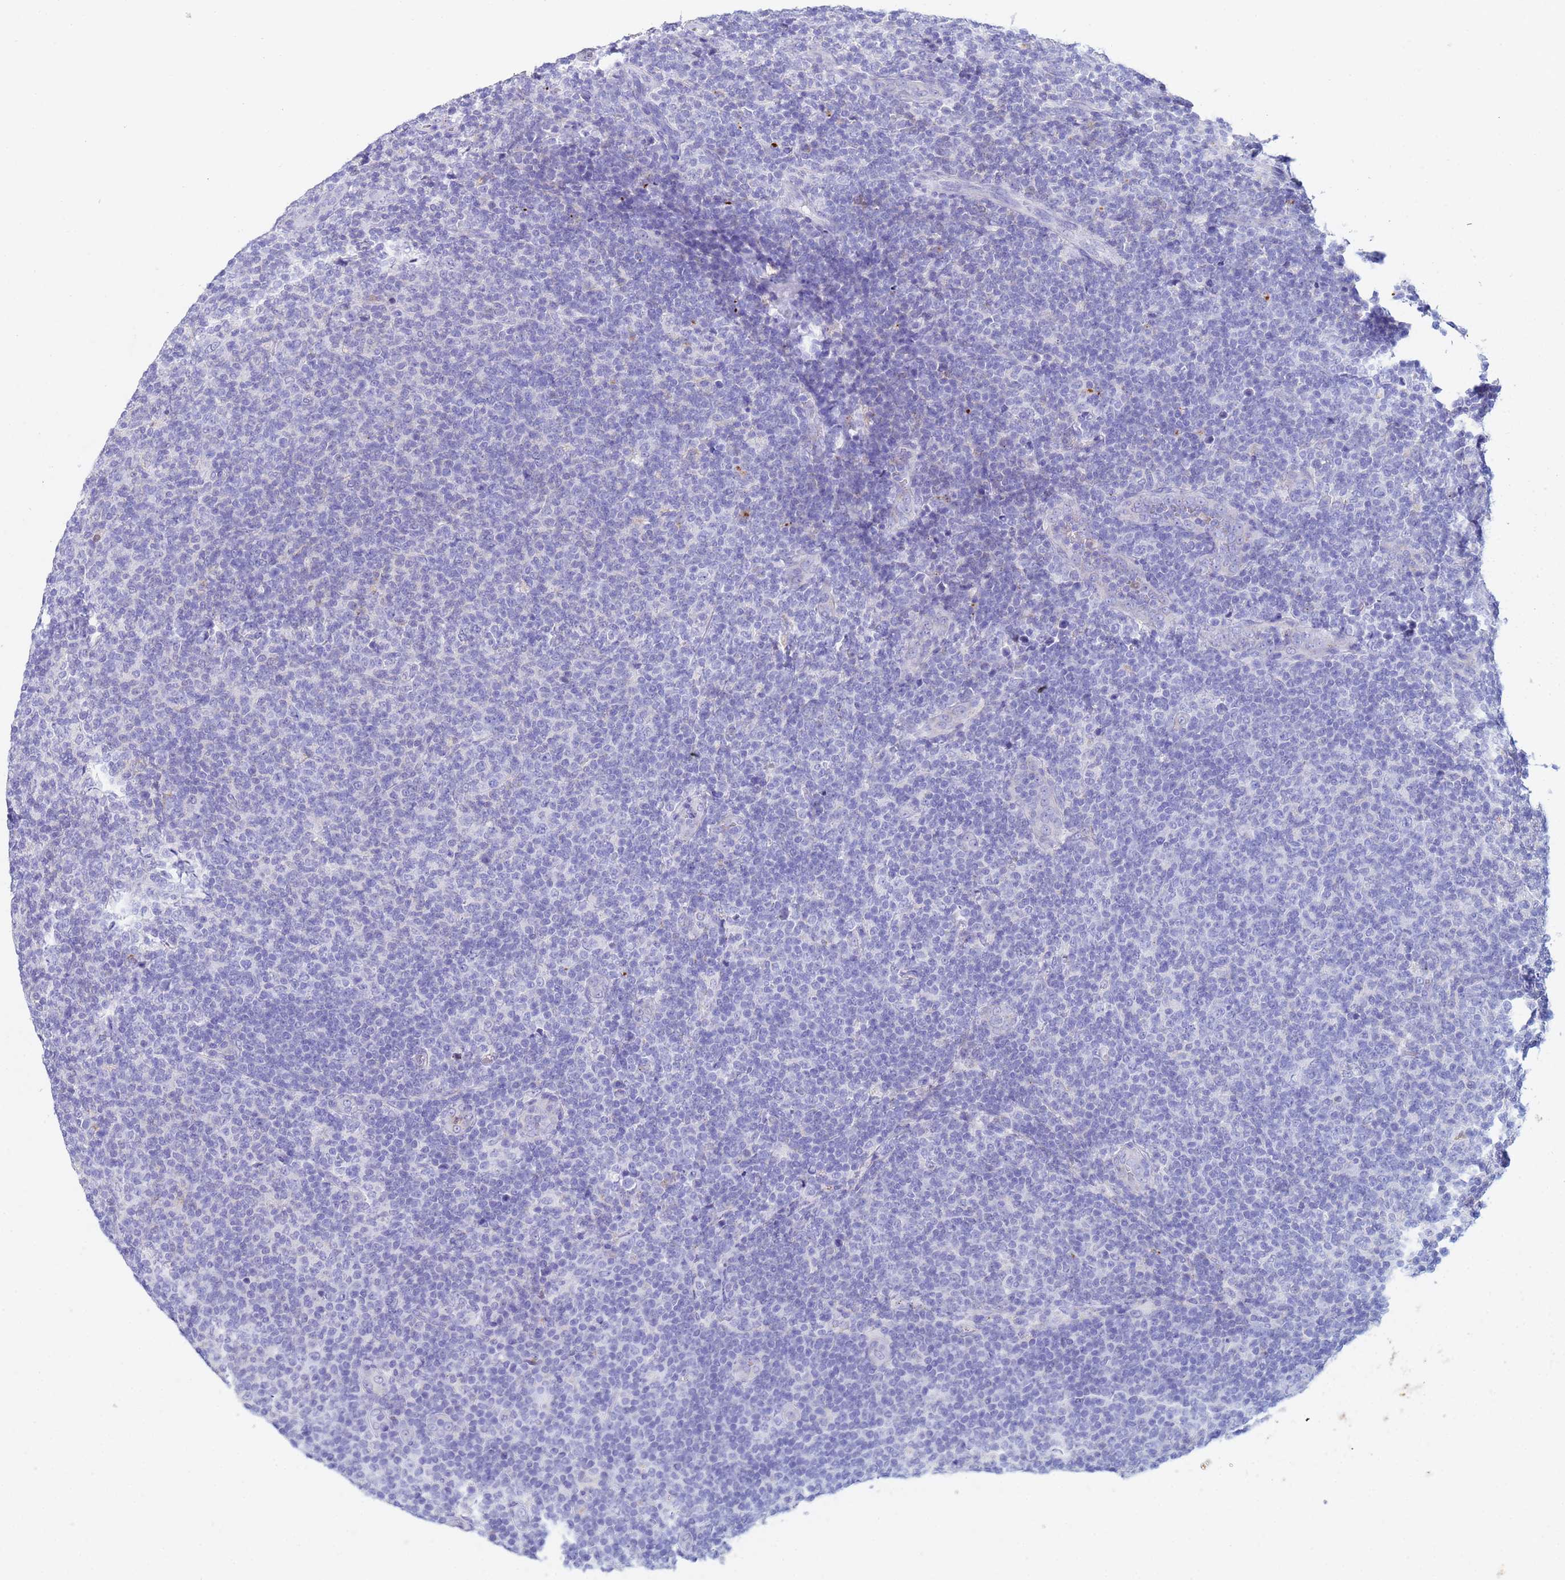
{"staining": {"intensity": "negative", "quantity": "none", "location": "none"}, "tissue": "lymphoma", "cell_type": "Tumor cells", "image_type": "cancer", "snomed": [{"axis": "morphology", "description": "Malignant lymphoma, non-Hodgkin's type, Low grade"}, {"axis": "topography", "description": "Lymph node"}], "caption": "Protein analysis of lymphoma shows no significant positivity in tumor cells. Nuclei are stained in blue.", "gene": "CSTB", "patient": {"sex": "male", "age": 66}}